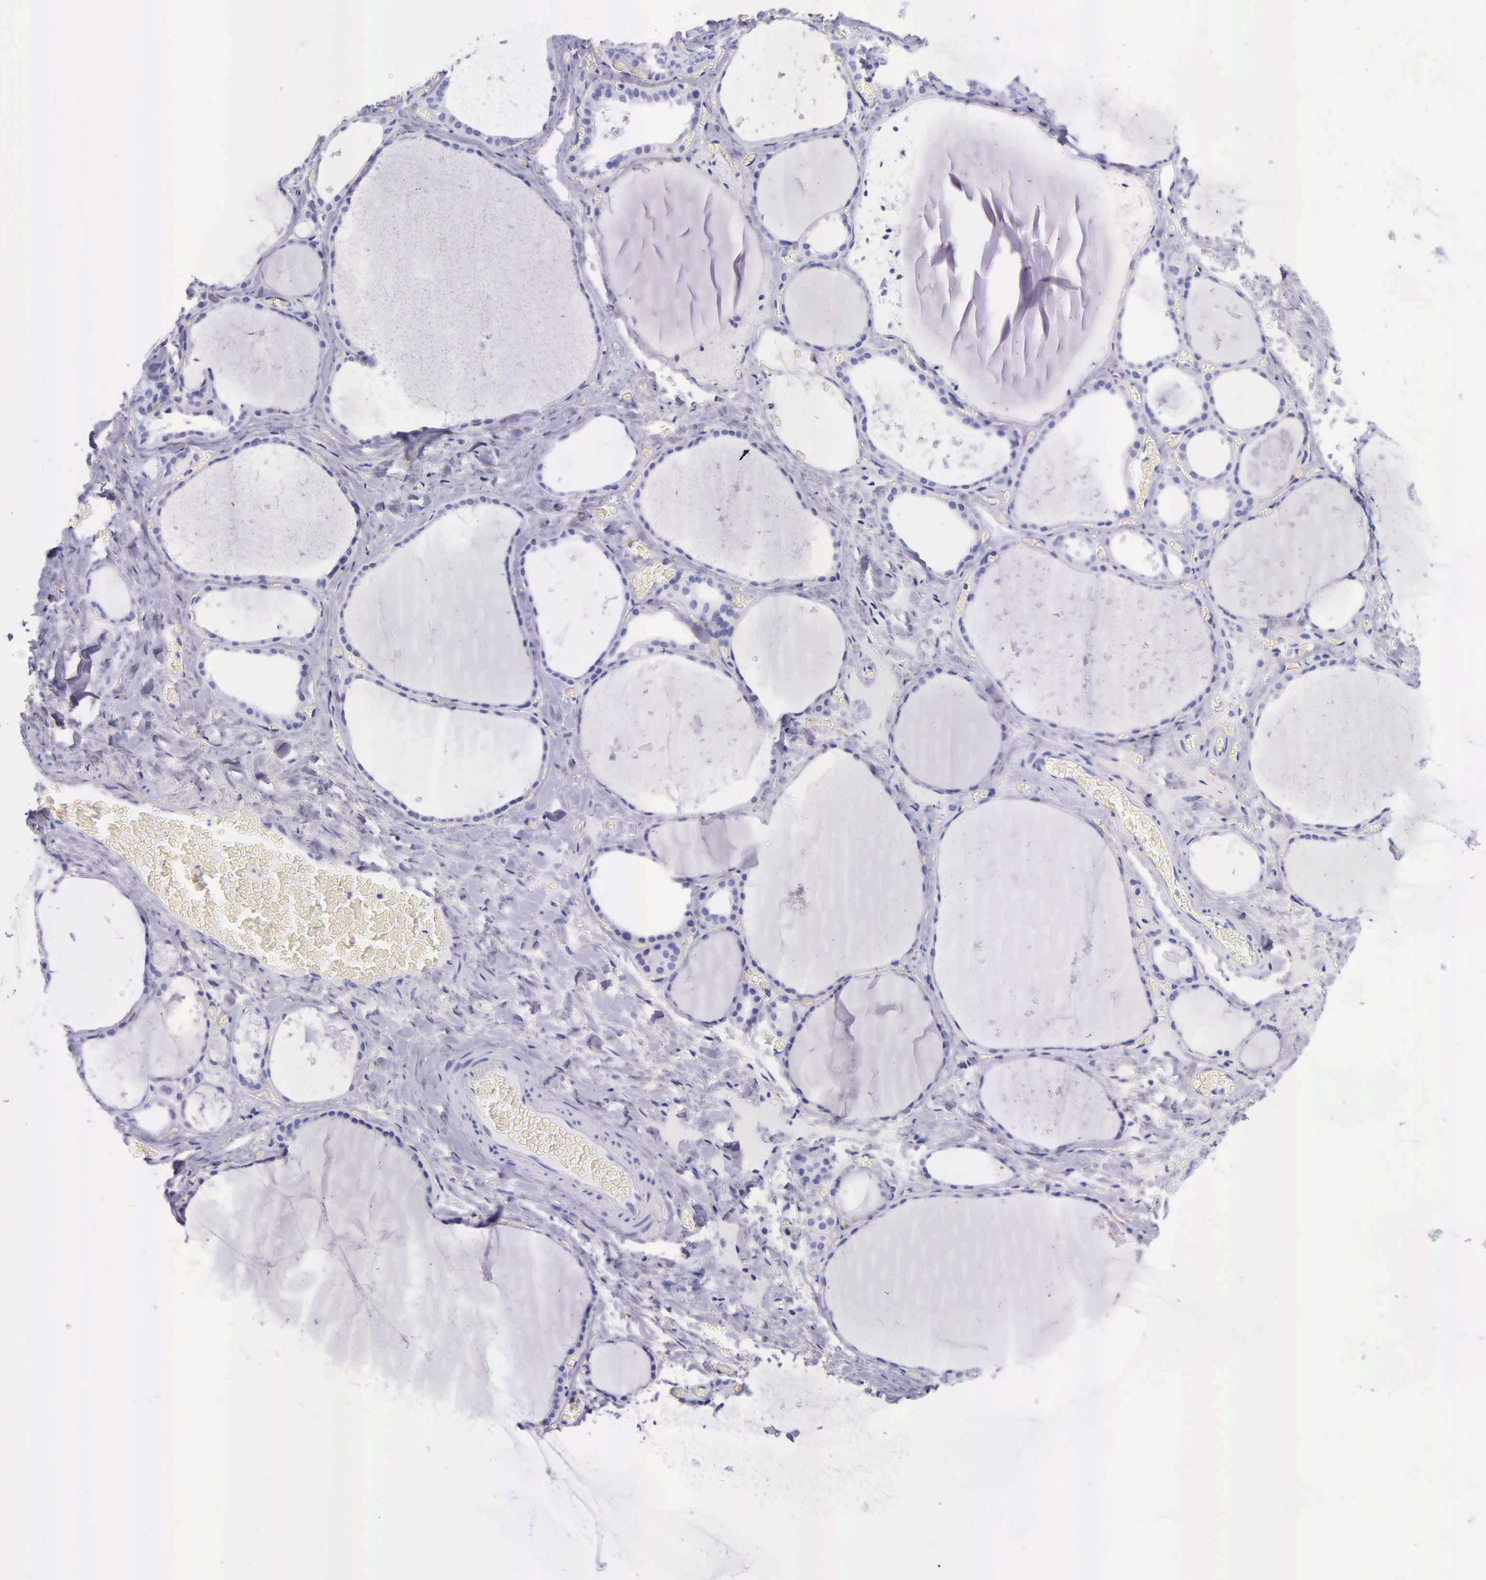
{"staining": {"intensity": "negative", "quantity": "none", "location": "none"}, "tissue": "thyroid gland", "cell_type": "Glandular cells", "image_type": "normal", "snomed": [{"axis": "morphology", "description": "Normal tissue, NOS"}, {"axis": "topography", "description": "Thyroid gland"}], "caption": "Thyroid gland stained for a protein using immunohistochemistry demonstrates no expression glandular cells.", "gene": "KLK2", "patient": {"sex": "male", "age": 76}}